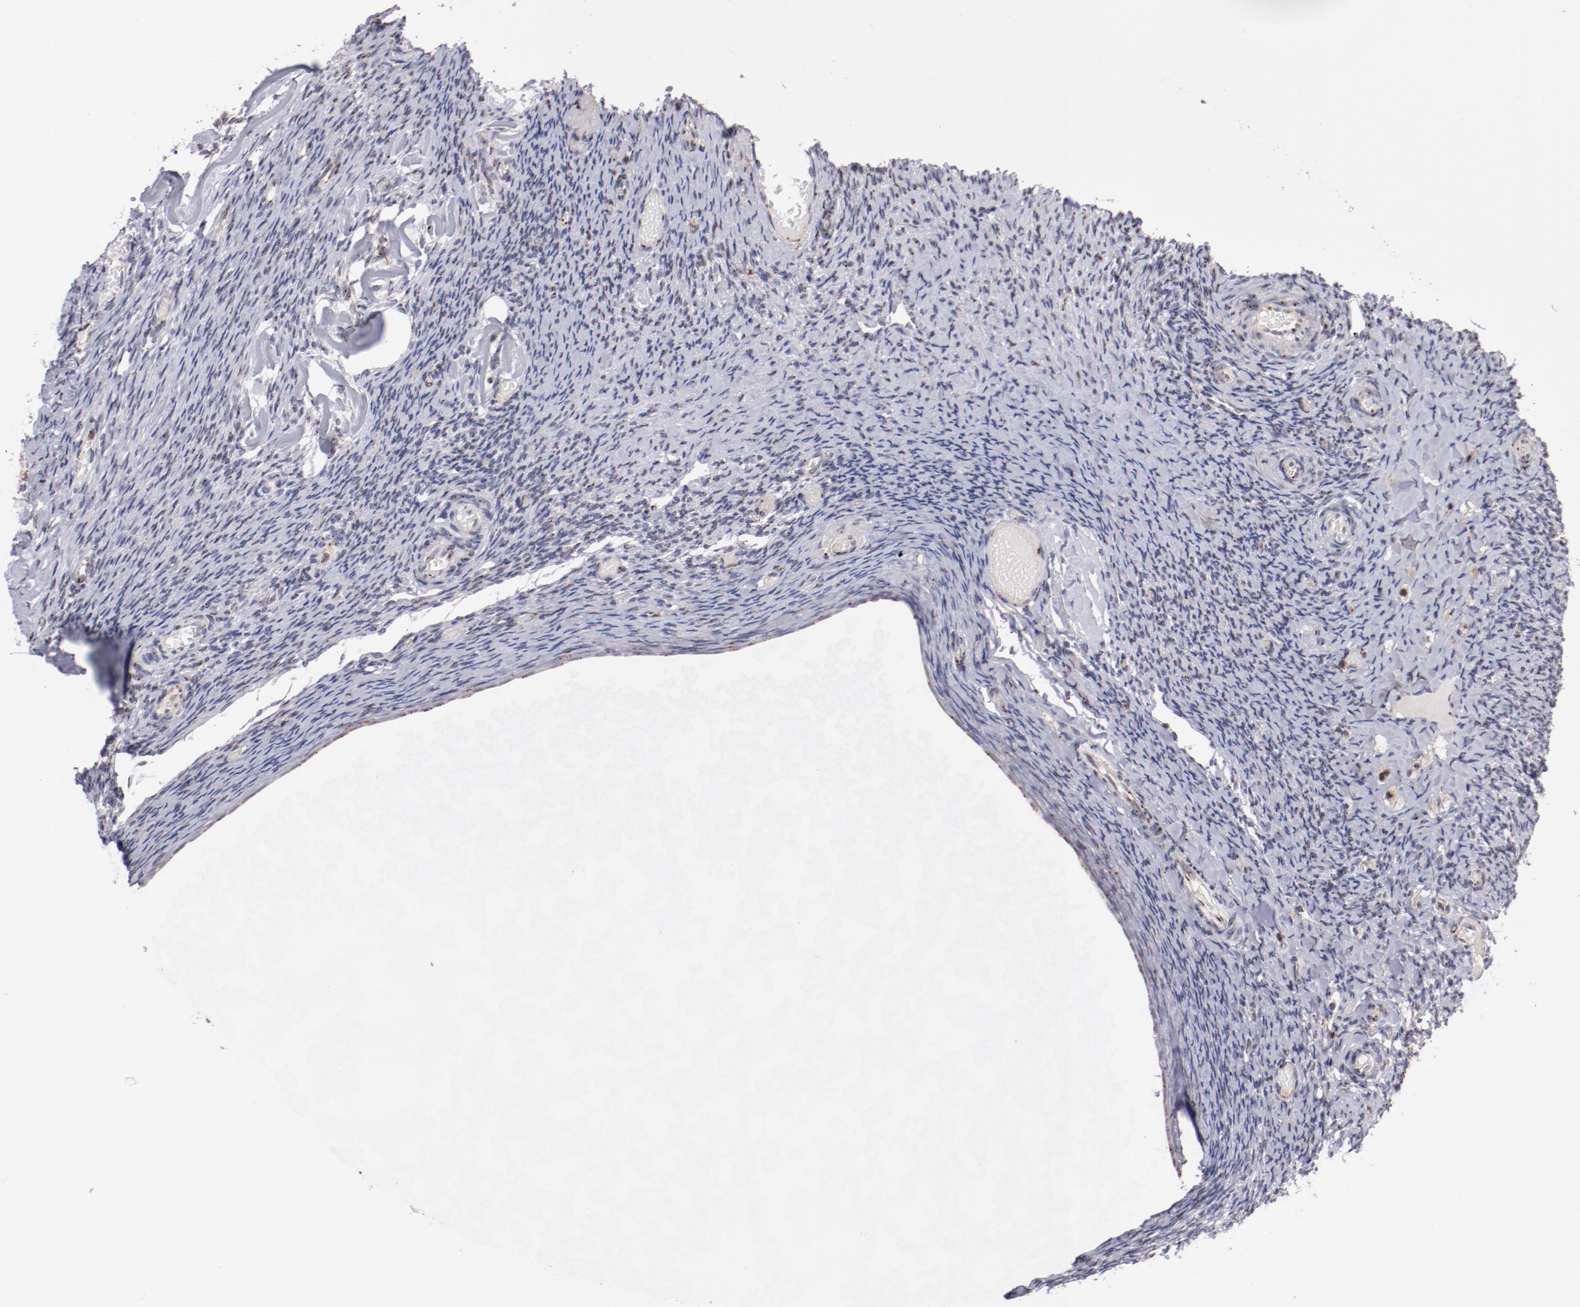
{"staining": {"intensity": "strong", "quantity": ">75%", "location": "cytoplasmic/membranous"}, "tissue": "ovary", "cell_type": "Follicle cells", "image_type": "normal", "snomed": [{"axis": "morphology", "description": "Normal tissue, NOS"}, {"axis": "topography", "description": "Ovary"}], "caption": "This photomicrograph displays normal ovary stained with IHC to label a protein in brown. The cytoplasmic/membranous of follicle cells show strong positivity for the protein. Nuclei are counter-stained blue.", "gene": "GOLIM4", "patient": {"sex": "female", "age": 60}}